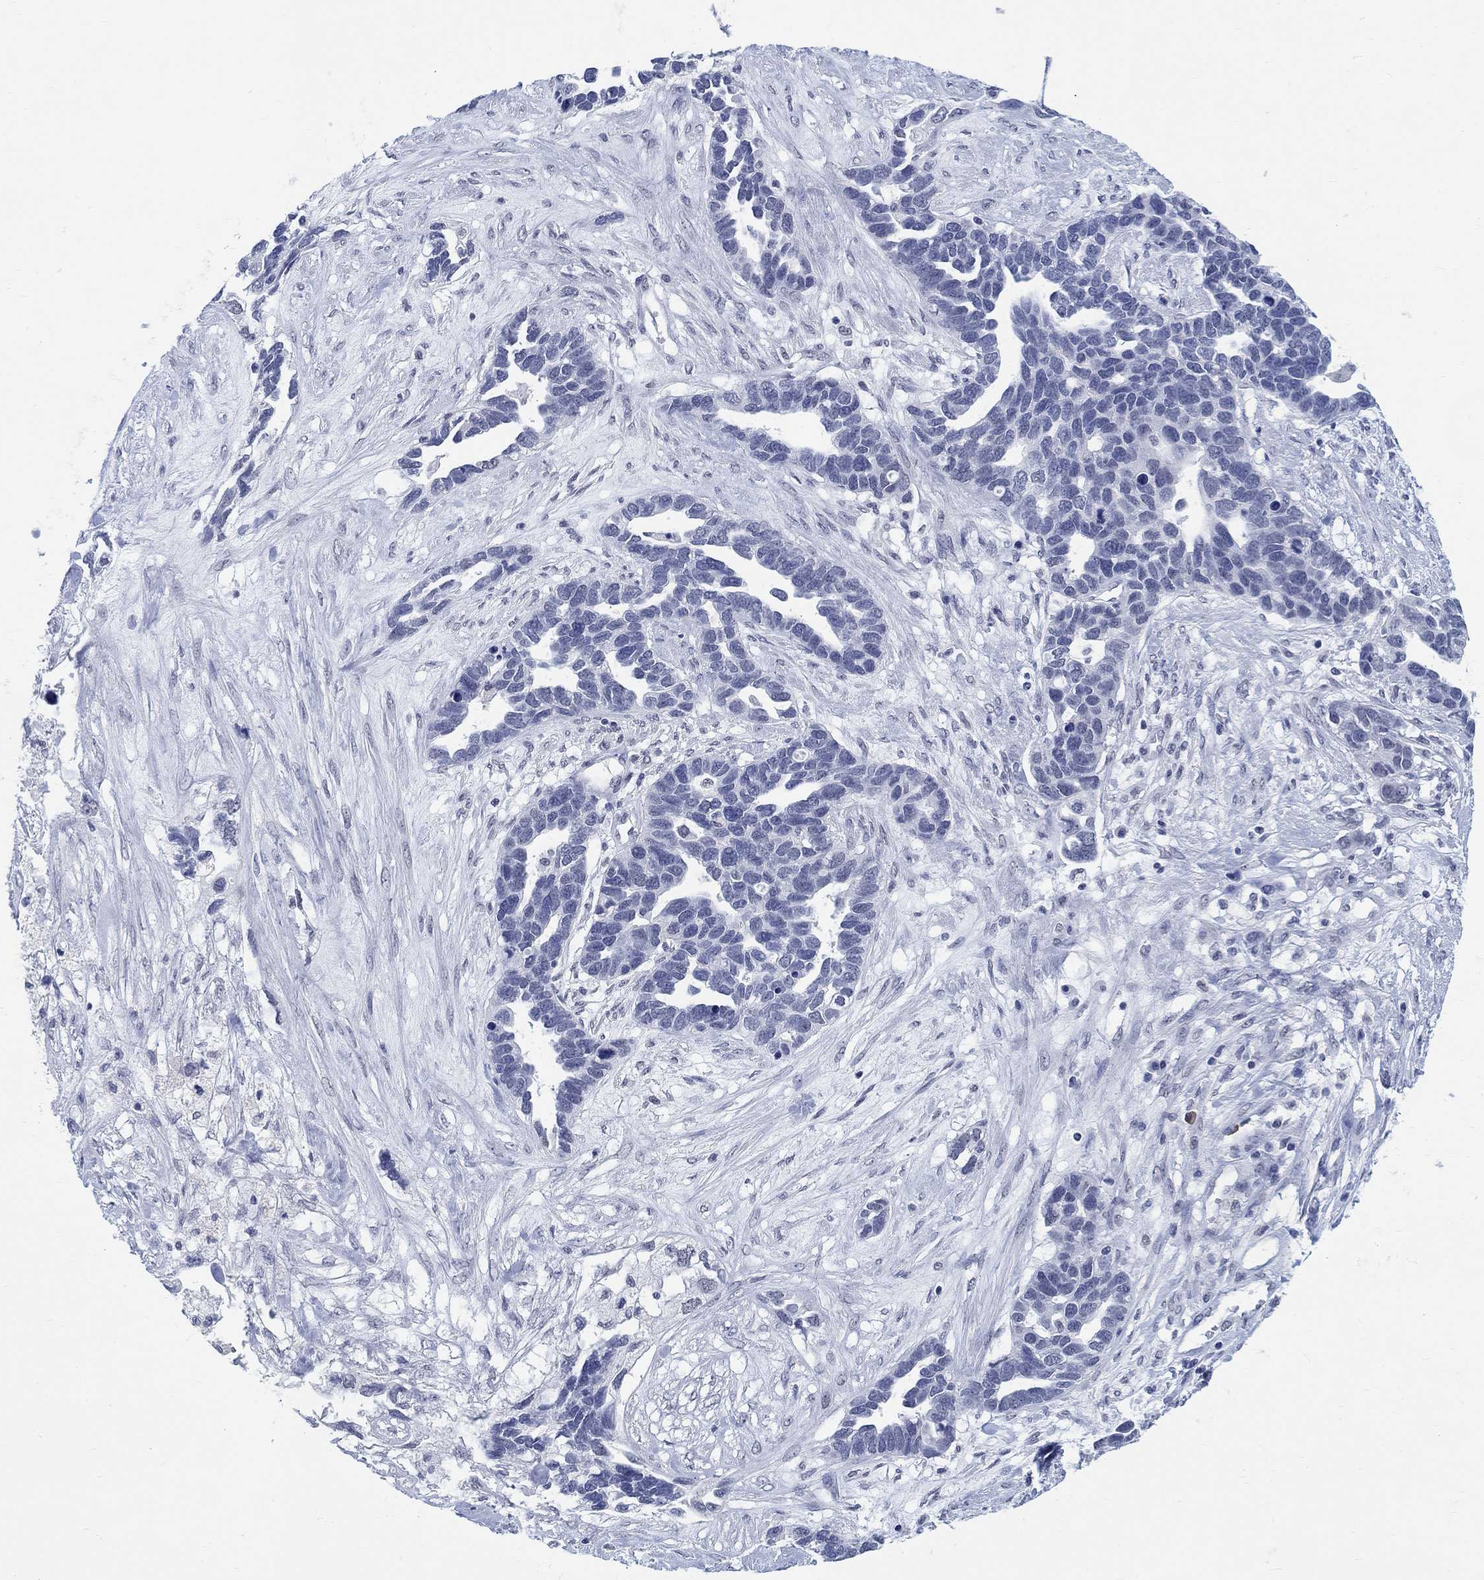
{"staining": {"intensity": "negative", "quantity": "none", "location": "none"}, "tissue": "ovarian cancer", "cell_type": "Tumor cells", "image_type": "cancer", "snomed": [{"axis": "morphology", "description": "Cystadenocarcinoma, serous, NOS"}, {"axis": "topography", "description": "Ovary"}], "caption": "Immunohistochemical staining of ovarian serous cystadenocarcinoma exhibits no significant expression in tumor cells.", "gene": "ANKS1B", "patient": {"sex": "female", "age": 54}}